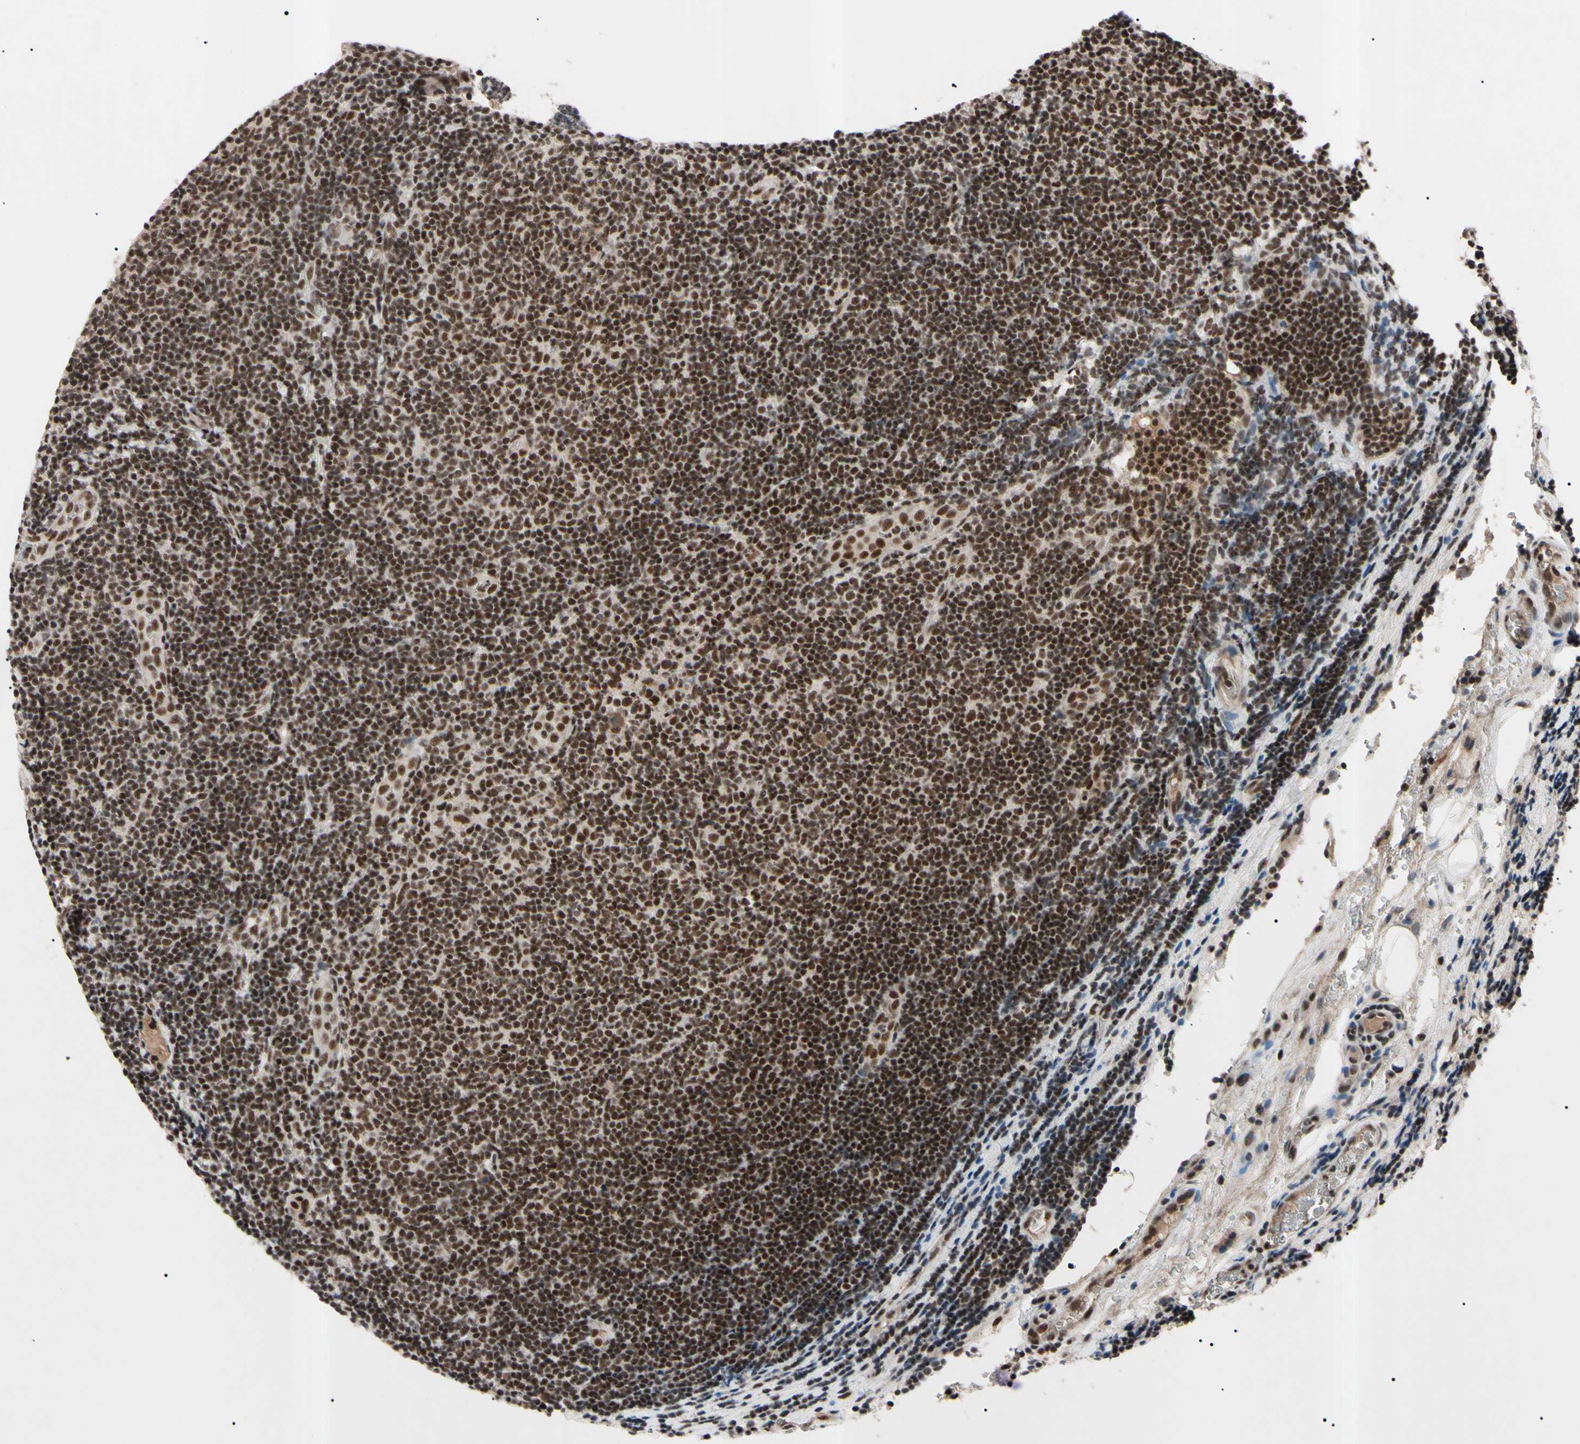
{"staining": {"intensity": "moderate", "quantity": ">75%", "location": "nuclear"}, "tissue": "lymphoma", "cell_type": "Tumor cells", "image_type": "cancer", "snomed": [{"axis": "morphology", "description": "Malignant lymphoma, non-Hodgkin's type, Low grade"}, {"axis": "topography", "description": "Lymph node"}], "caption": "The immunohistochemical stain labels moderate nuclear staining in tumor cells of lymphoma tissue.", "gene": "YY1", "patient": {"sex": "male", "age": 83}}